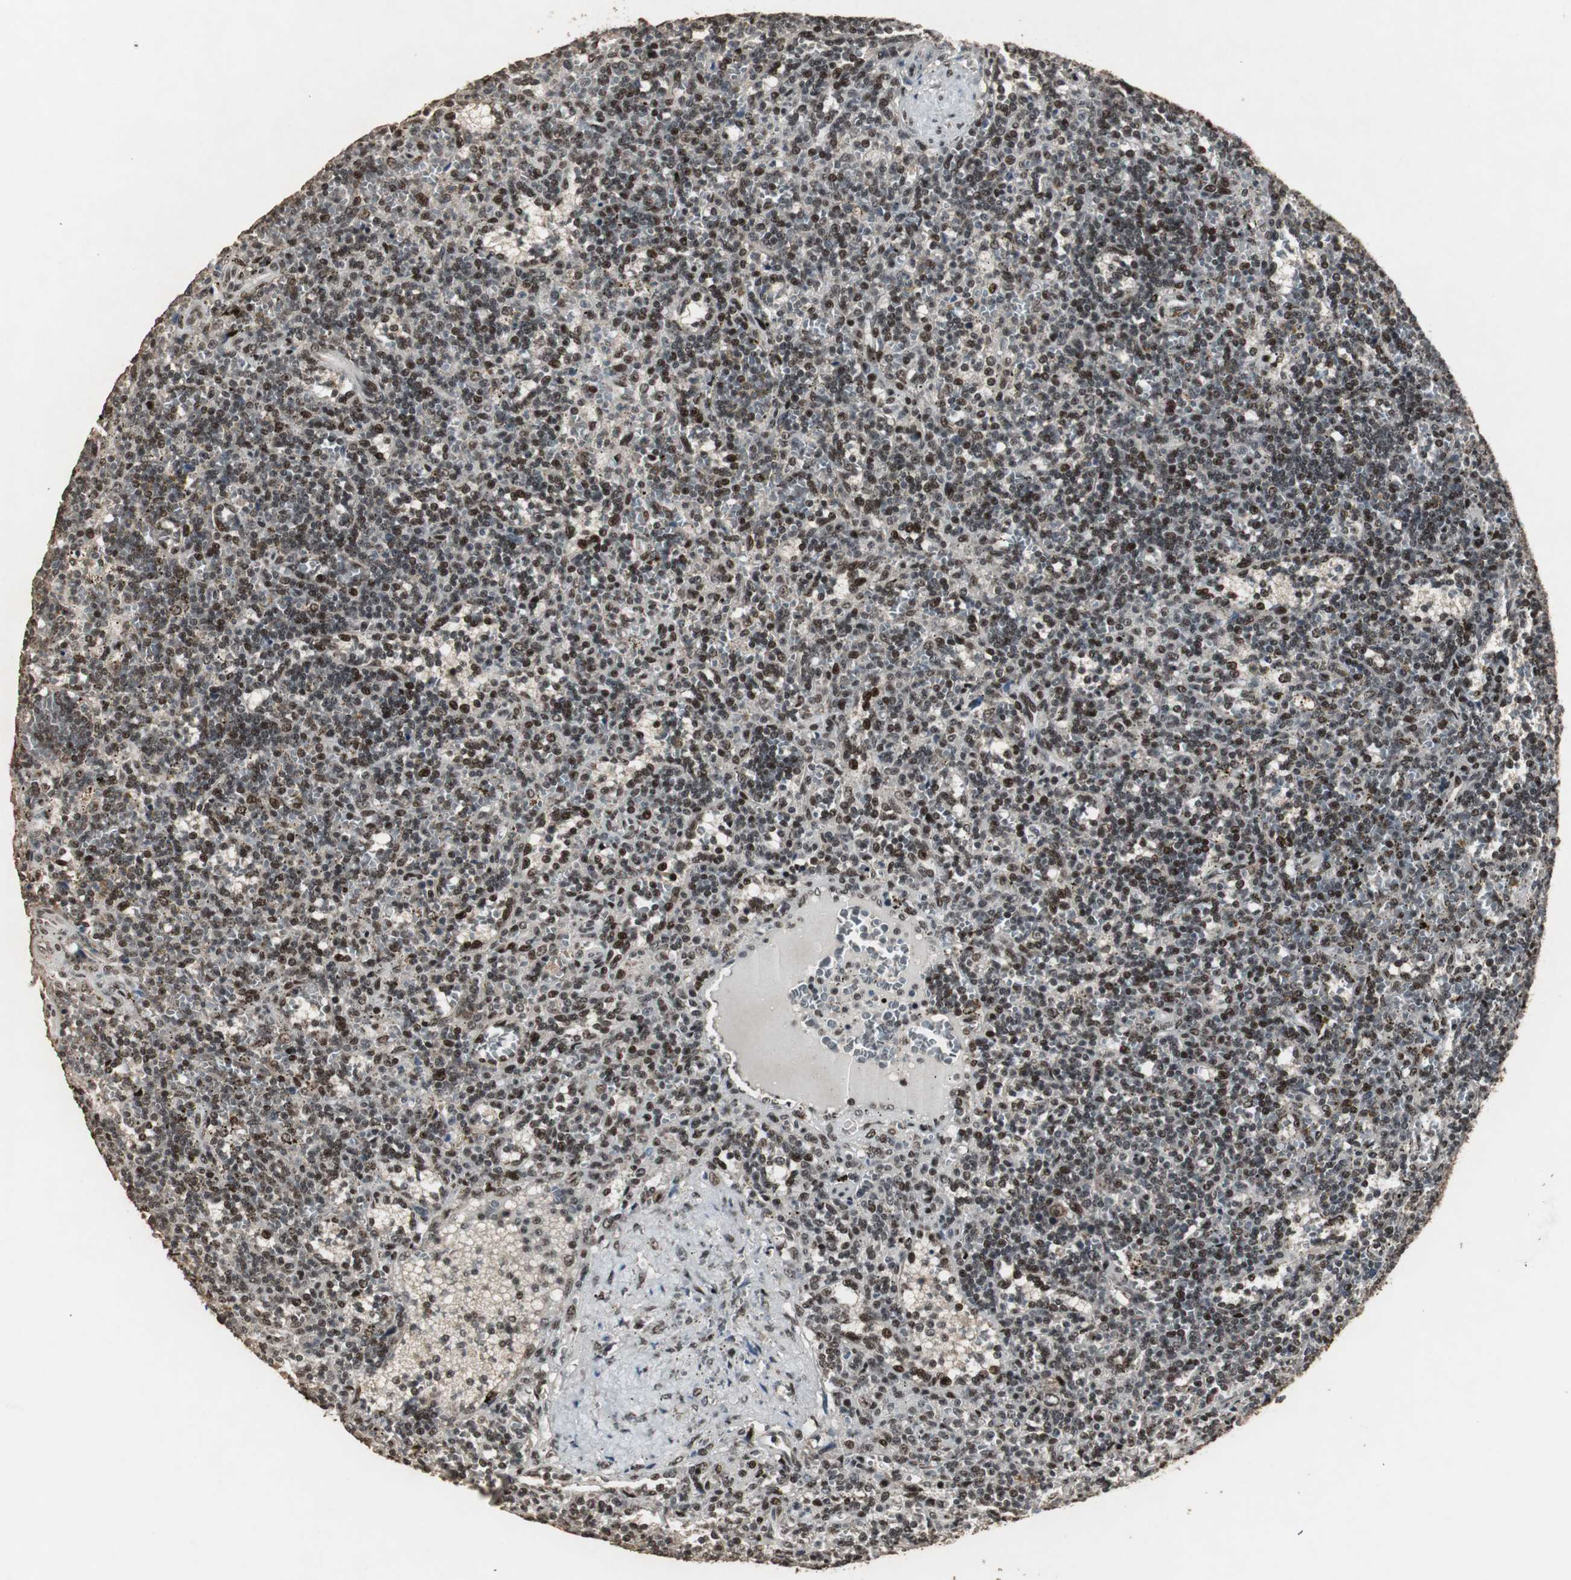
{"staining": {"intensity": "strong", "quantity": ">75%", "location": "nuclear"}, "tissue": "lymphoma", "cell_type": "Tumor cells", "image_type": "cancer", "snomed": [{"axis": "morphology", "description": "Malignant lymphoma, non-Hodgkin's type, Low grade"}, {"axis": "topography", "description": "Spleen"}], "caption": "IHC (DAB) staining of low-grade malignant lymphoma, non-Hodgkin's type shows strong nuclear protein staining in approximately >75% of tumor cells. The protein of interest is stained brown, and the nuclei are stained in blue (DAB (3,3'-diaminobenzidine) IHC with brightfield microscopy, high magnification).", "gene": "TAF5", "patient": {"sex": "male", "age": 73}}